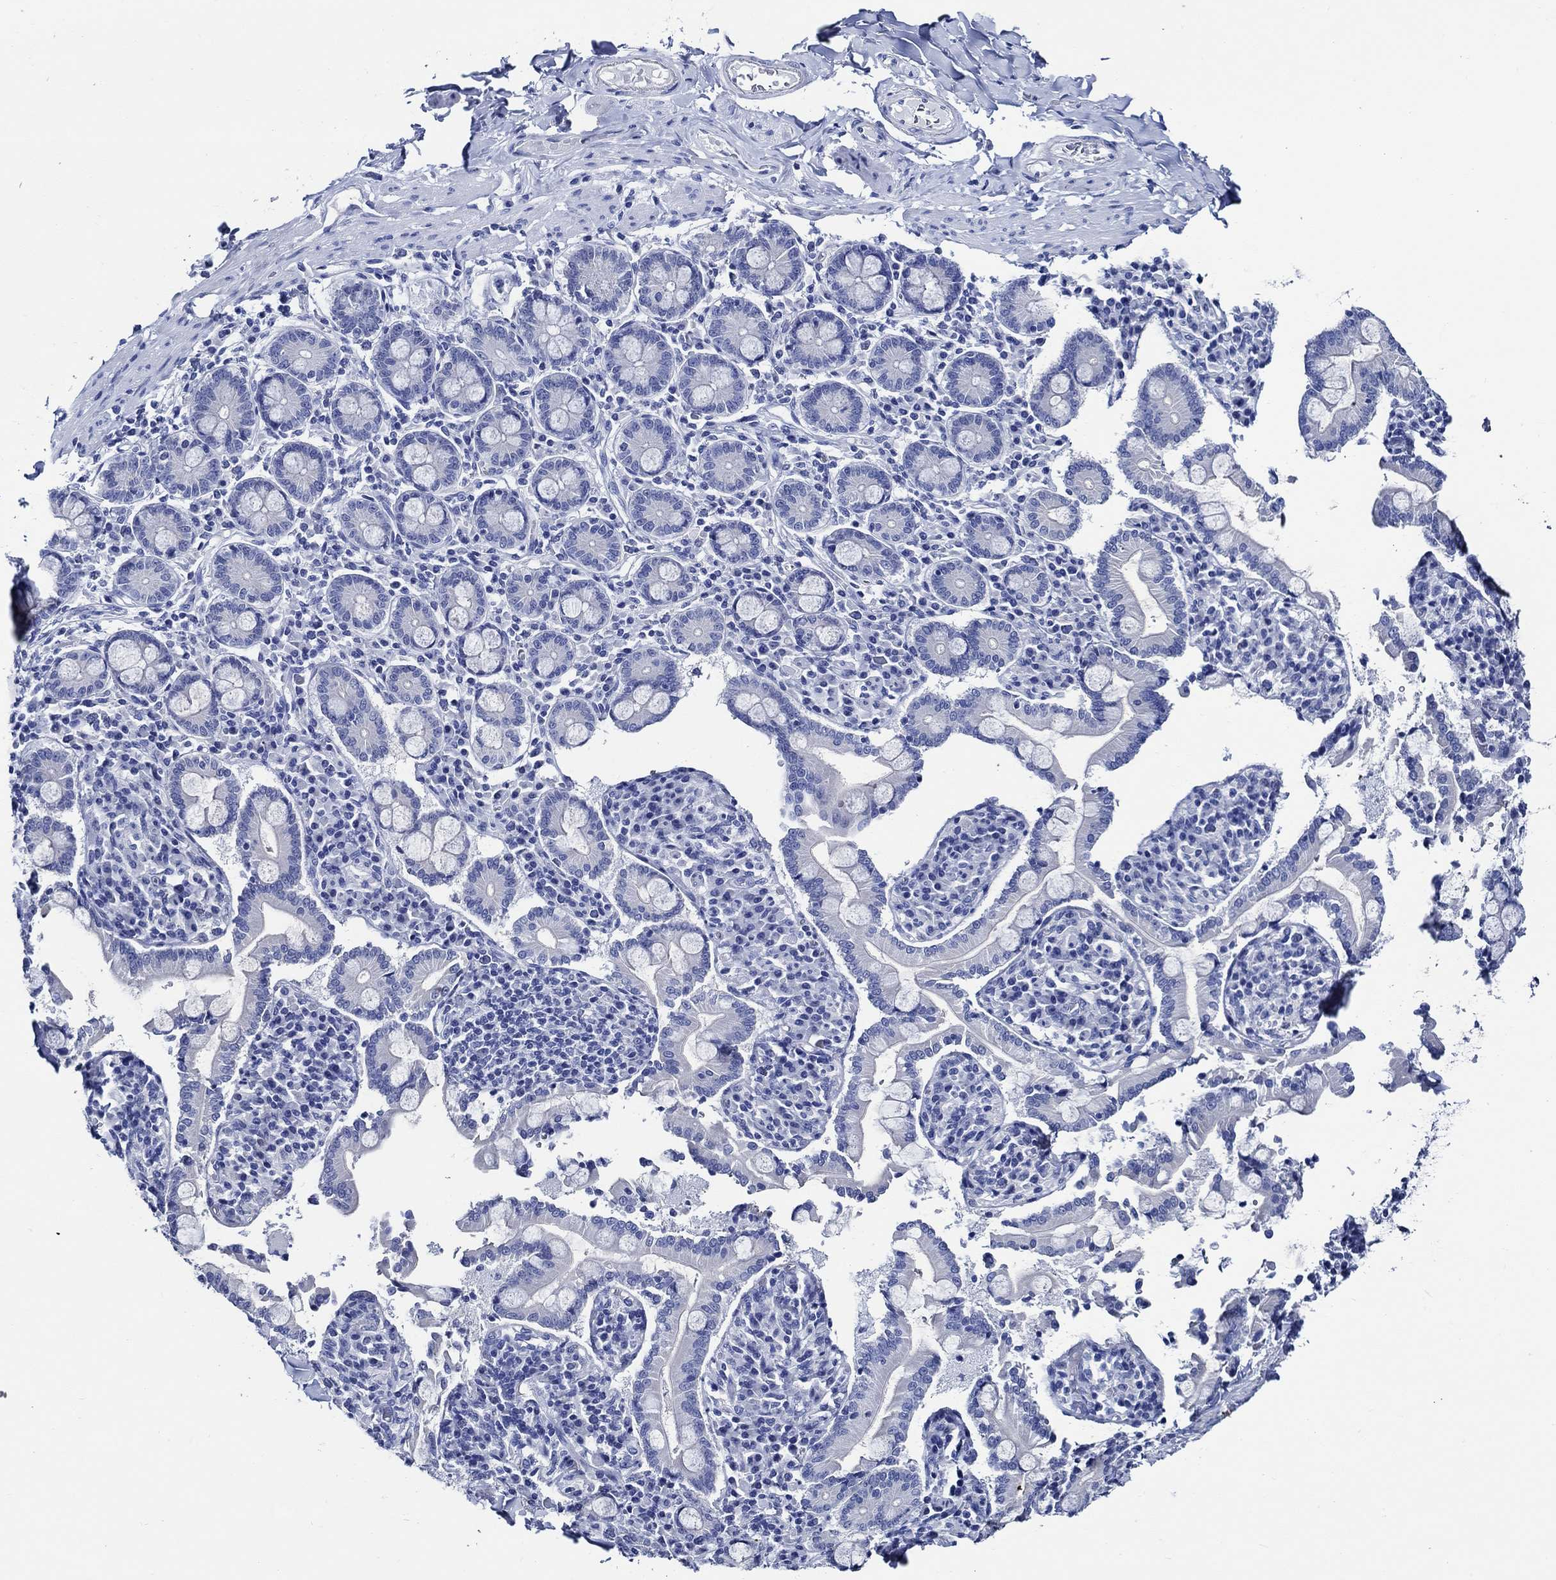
{"staining": {"intensity": "negative", "quantity": "none", "location": "none"}, "tissue": "adipose tissue", "cell_type": "Adipocytes", "image_type": "normal", "snomed": [{"axis": "morphology", "description": "Normal tissue, NOS"}, {"axis": "topography", "description": "Smooth muscle"}, {"axis": "topography", "description": "Duodenum"}, {"axis": "topography", "description": "Peripheral nerve tissue"}], "caption": "This is an immunohistochemistry (IHC) image of benign adipose tissue. There is no expression in adipocytes.", "gene": "WDR62", "patient": {"sex": "female", "age": 61}}